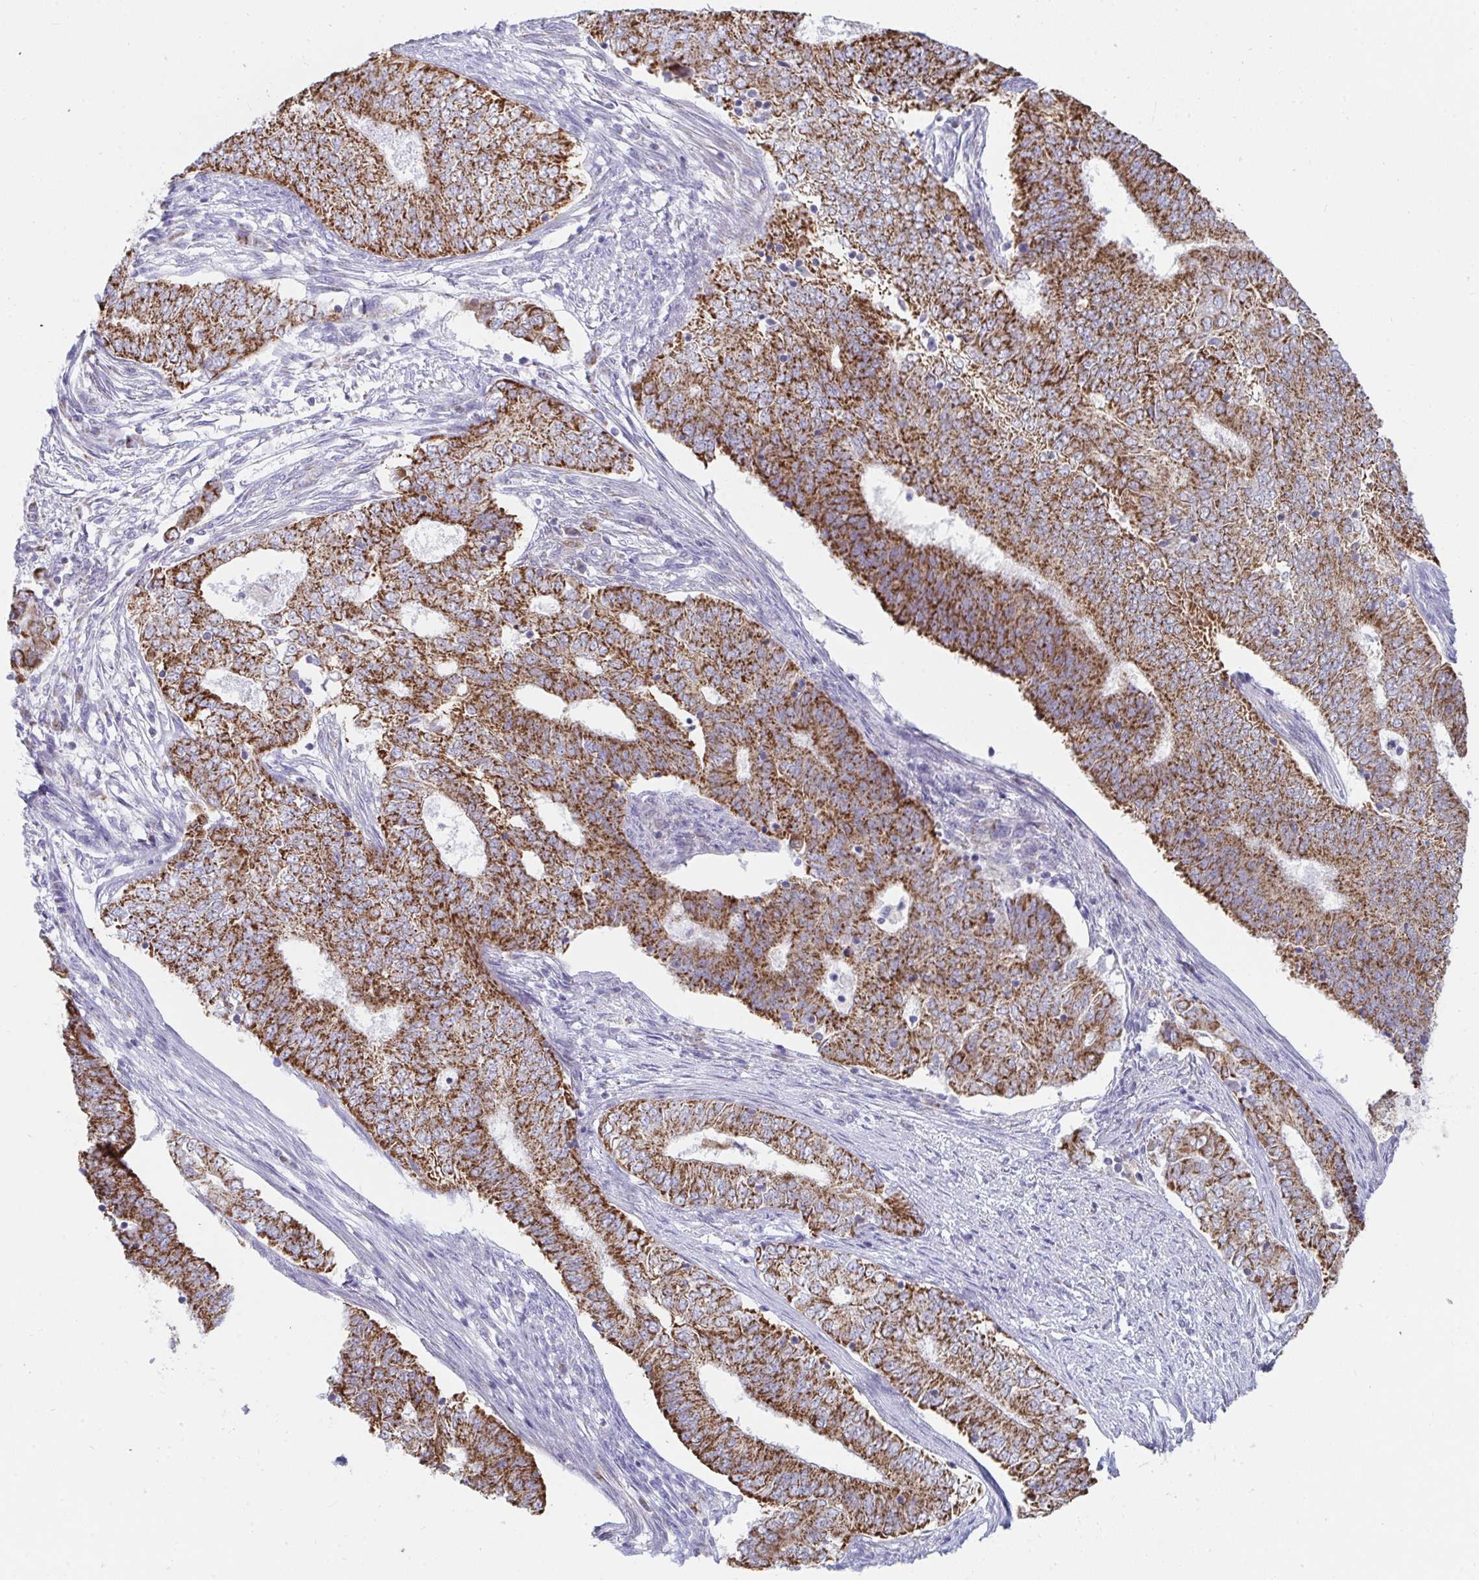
{"staining": {"intensity": "strong", "quantity": ">75%", "location": "cytoplasmic/membranous"}, "tissue": "endometrial cancer", "cell_type": "Tumor cells", "image_type": "cancer", "snomed": [{"axis": "morphology", "description": "Adenocarcinoma, NOS"}, {"axis": "topography", "description": "Endometrium"}], "caption": "Human endometrial cancer stained for a protein (brown) demonstrates strong cytoplasmic/membranous positive staining in about >75% of tumor cells.", "gene": "AIFM1", "patient": {"sex": "female", "age": 62}}